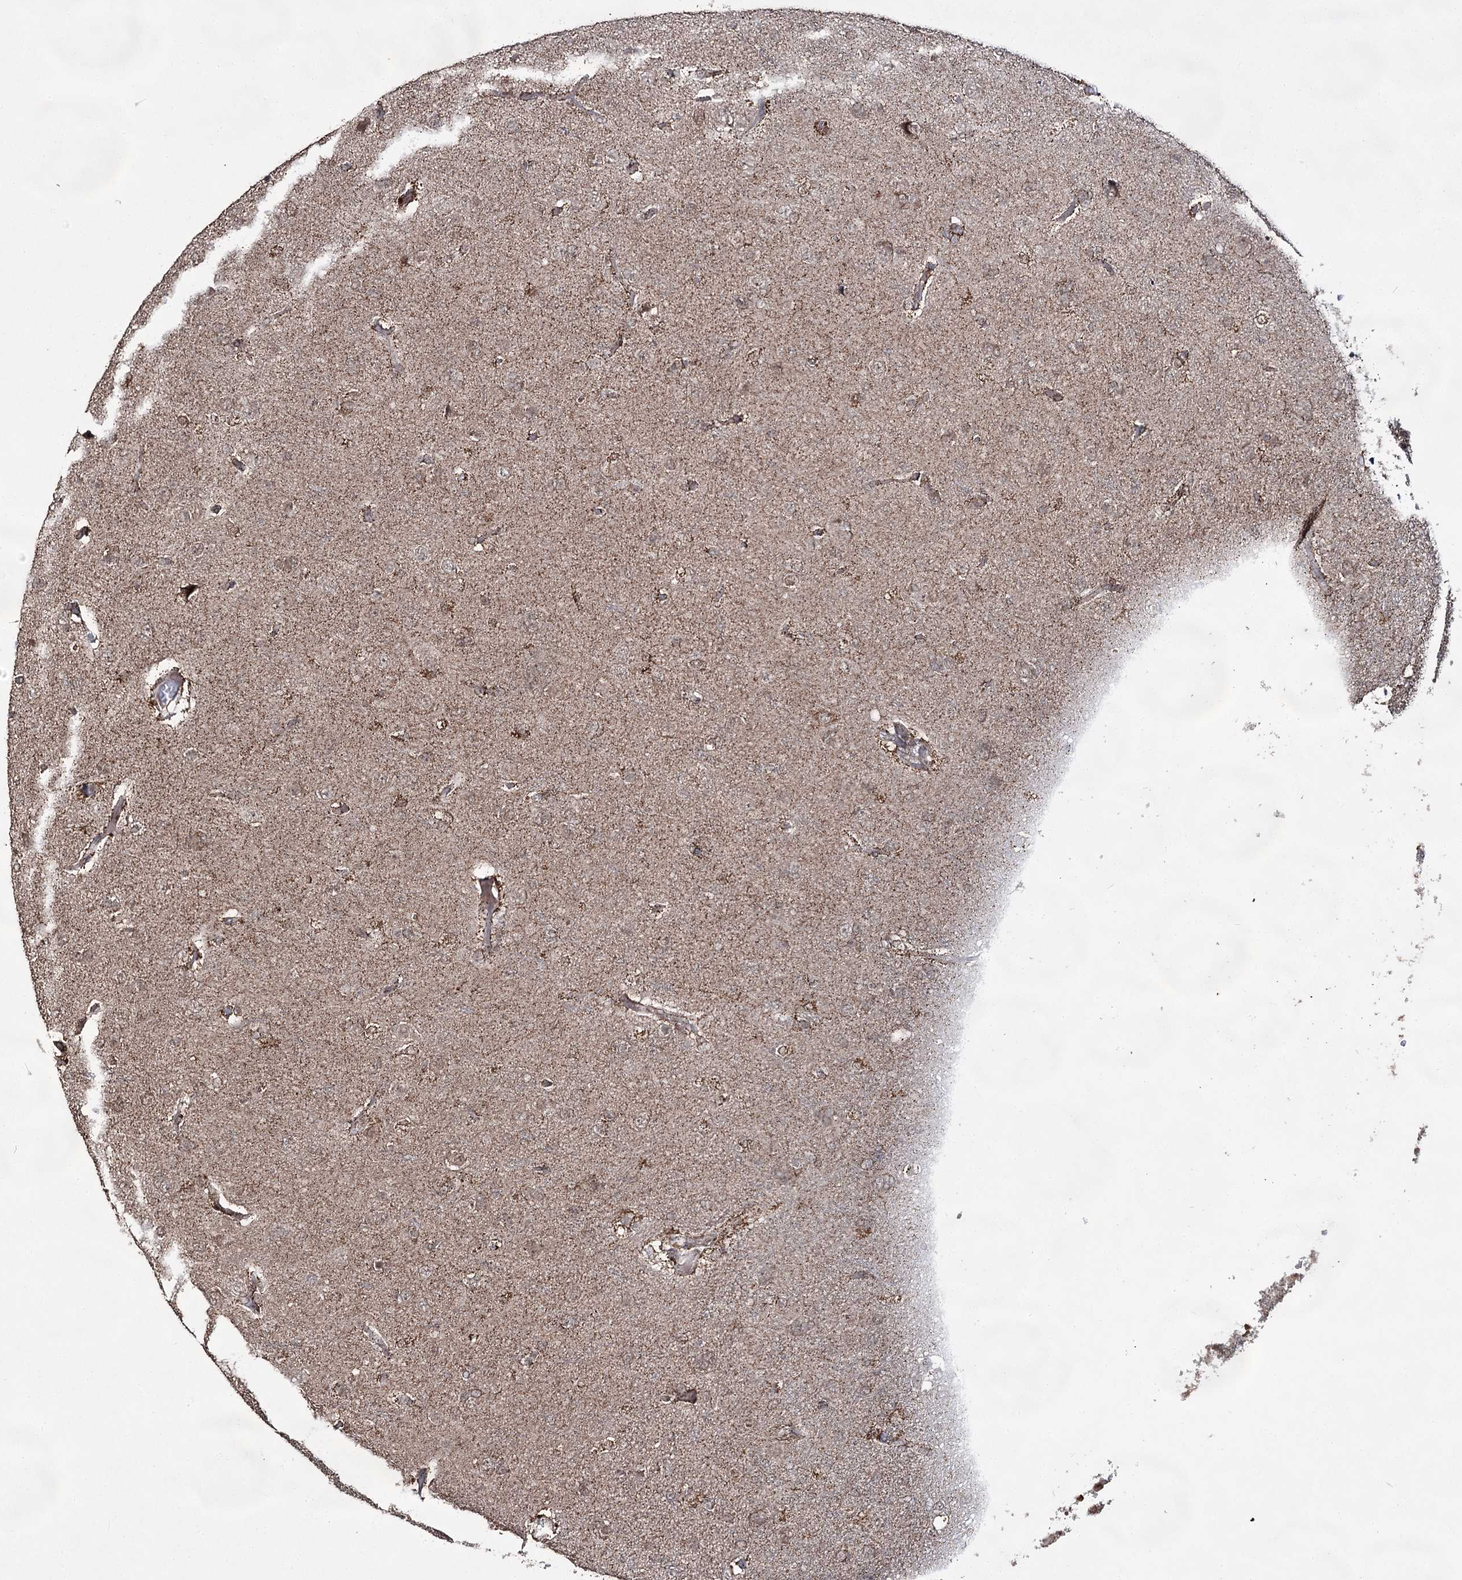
{"staining": {"intensity": "moderate", "quantity": ">75%", "location": "cytoplasmic/membranous"}, "tissue": "glioma", "cell_type": "Tumor cells", "image_type": "cancer", "snomed": [{"axis": "morphology", "description": "Glioma, malignant, High grade"}, {"axis": "topography", "description": "Brain"}], "caption": "IHC photomicrograph of neoplastic tissue: human glioma stained using immunohistochemistry exhibits medium levels of moderate protein expression localized specifically in the cytoplasmic/membranous of tumor cells, appearing as a cytoplasmic/membranous brown color.", "gene": "ACTR6", "patient": {"sex": "male", "age": 61}}